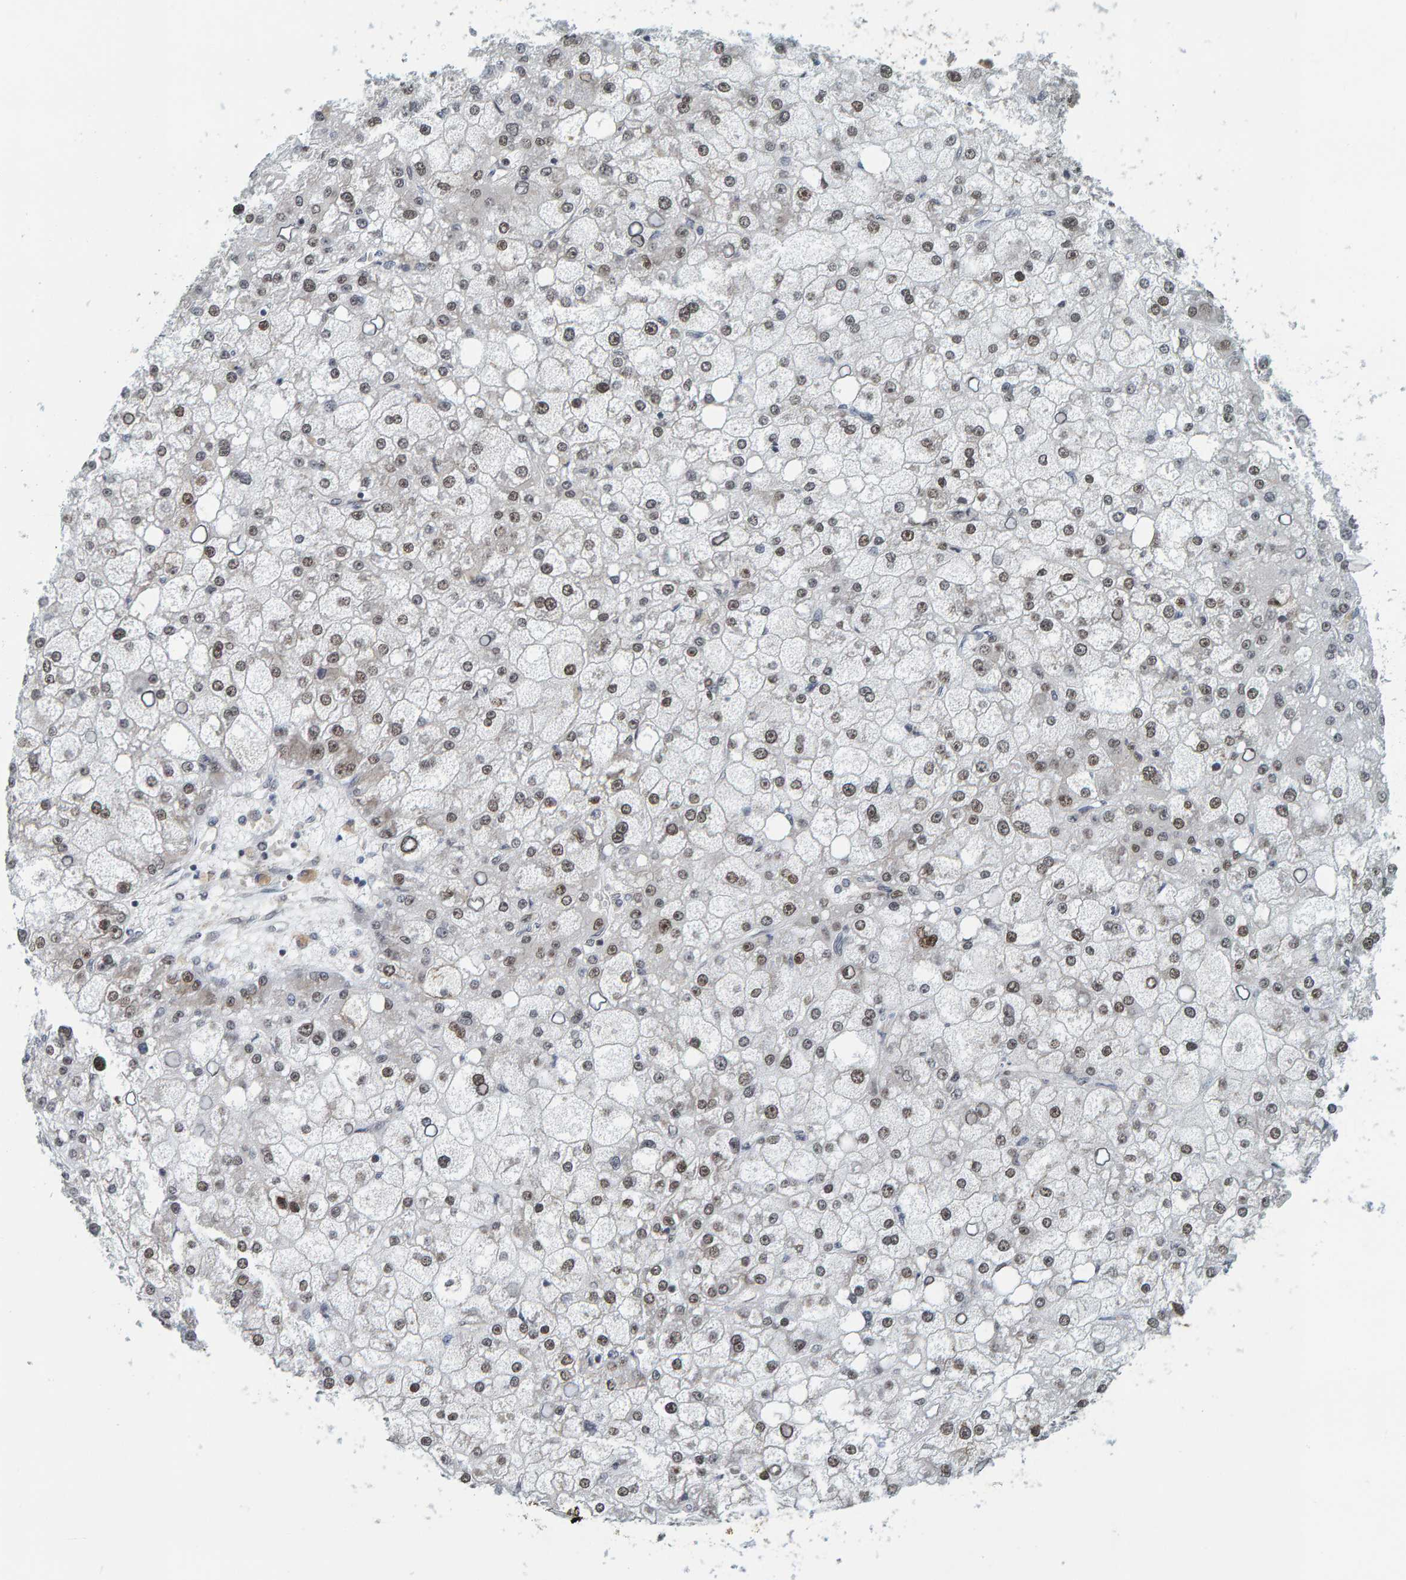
{"staining": {"intensity": "weak", "quantity": ">75%", "location": "nuclear"}, "tissue": "liver cancer", "cell_type": "Tumor cells", "image_type": "cancer", "snomed": [{"axis": "morphology", "description": "Carcinoma, Hepatocellular, NOS"}, {"axis": "topography", "description": "Liver"}], "caption": "Liver cancer tissue reveals weak nuclear expression in approximately >75% of tumor cells", "gene": "POLR1E", "patient": {"sex": "male", "age": 67}}